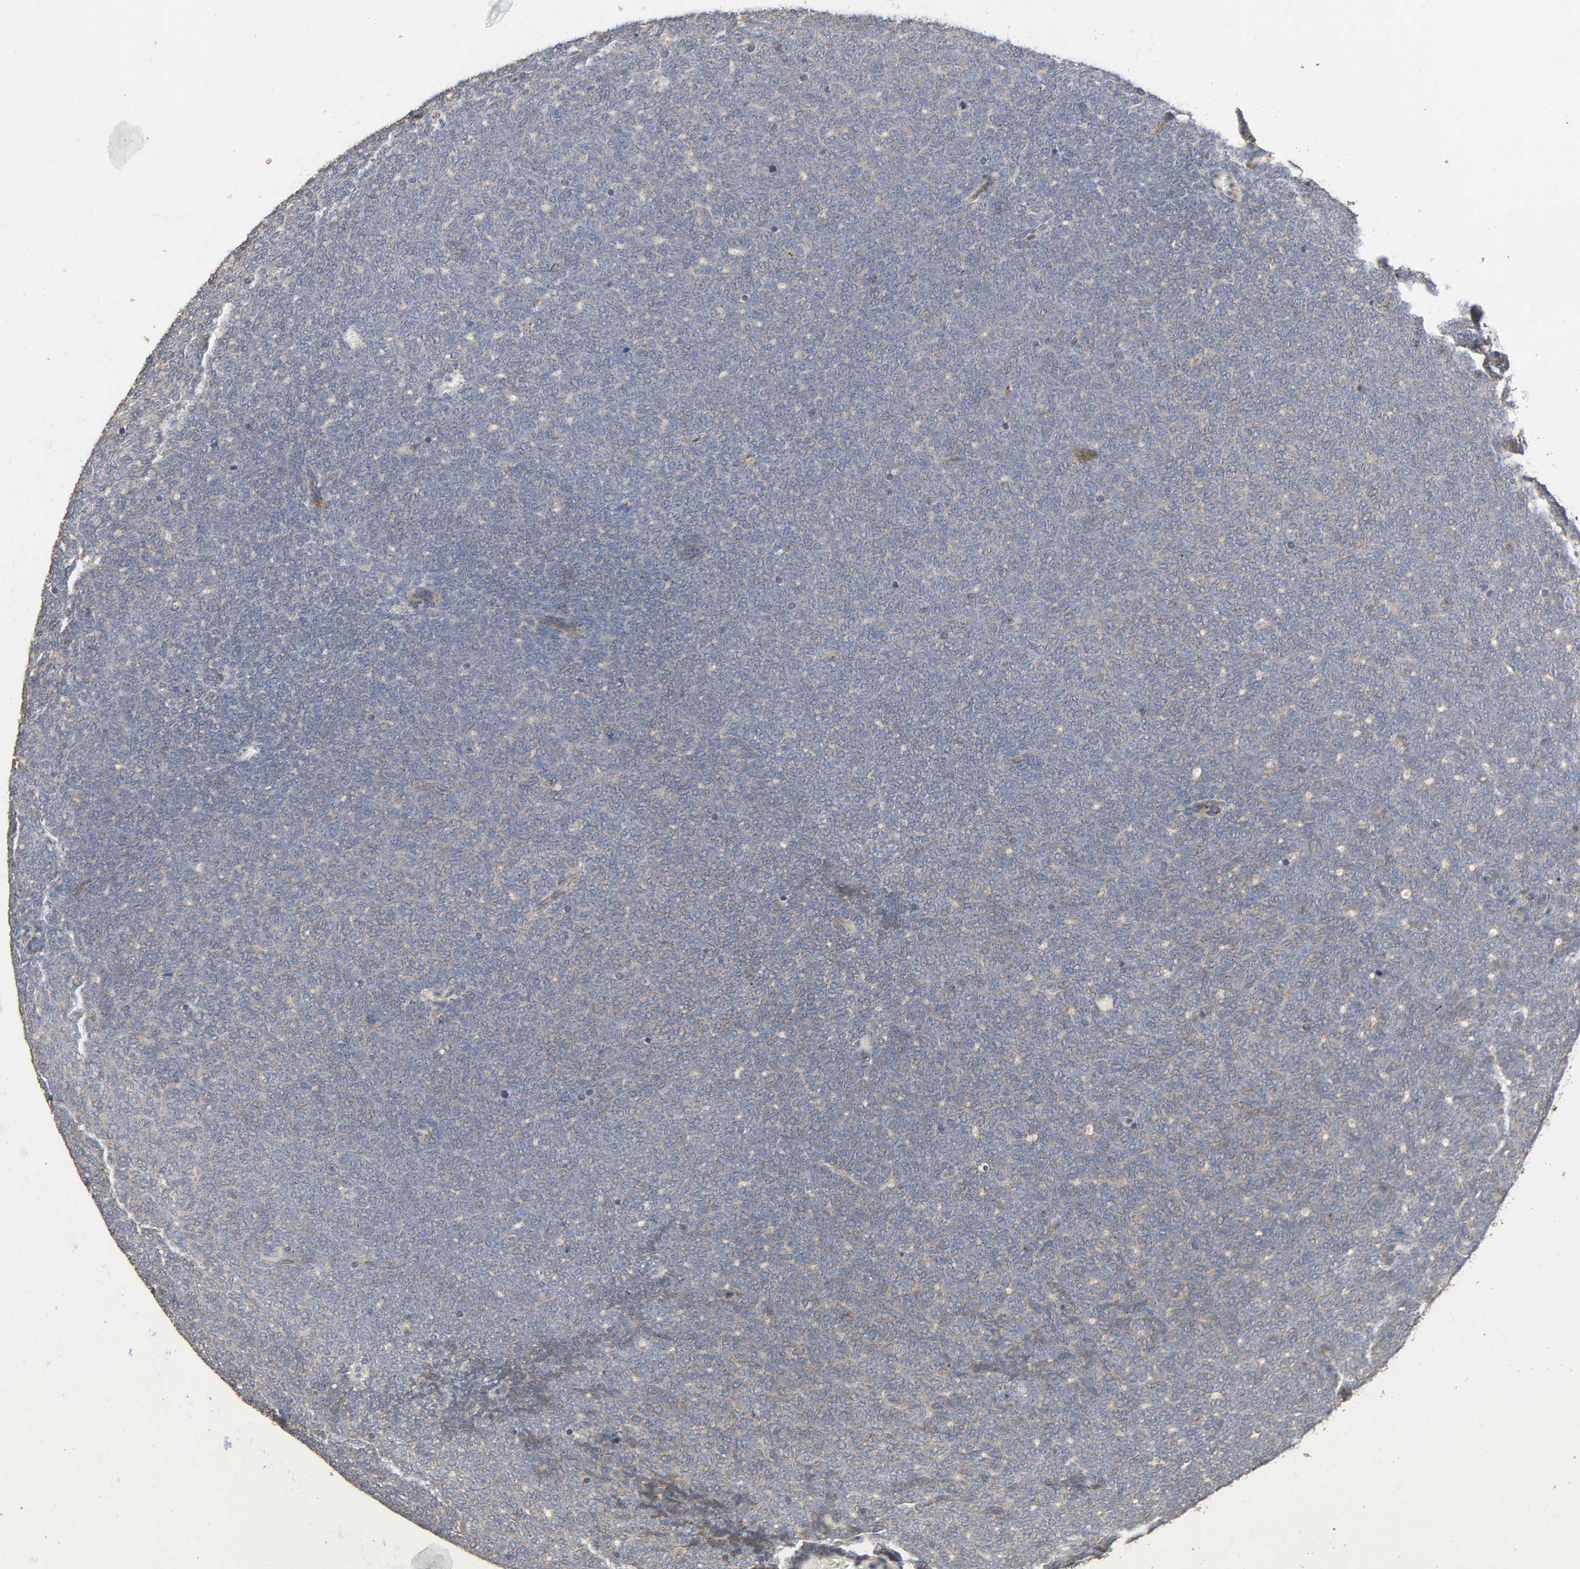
{"staining": {"intensity": "negative", "quantity": "none", "location": "none"}, "tissue": "renal cancer", "cell_type": "Tumor cells", "image_type": "cancer", "snomed": [{"axis": "morphology", "description": "Neoplasm, malignant, NOS"}, {"axis": "topography", "description": "Kidney"}], "caption": "Protein analysis of malignant neoplasm (renal) shows no significant expression in tumor cells.", "gene": "NDUFS3", "patient": {"sex": "male", "age": 28}}